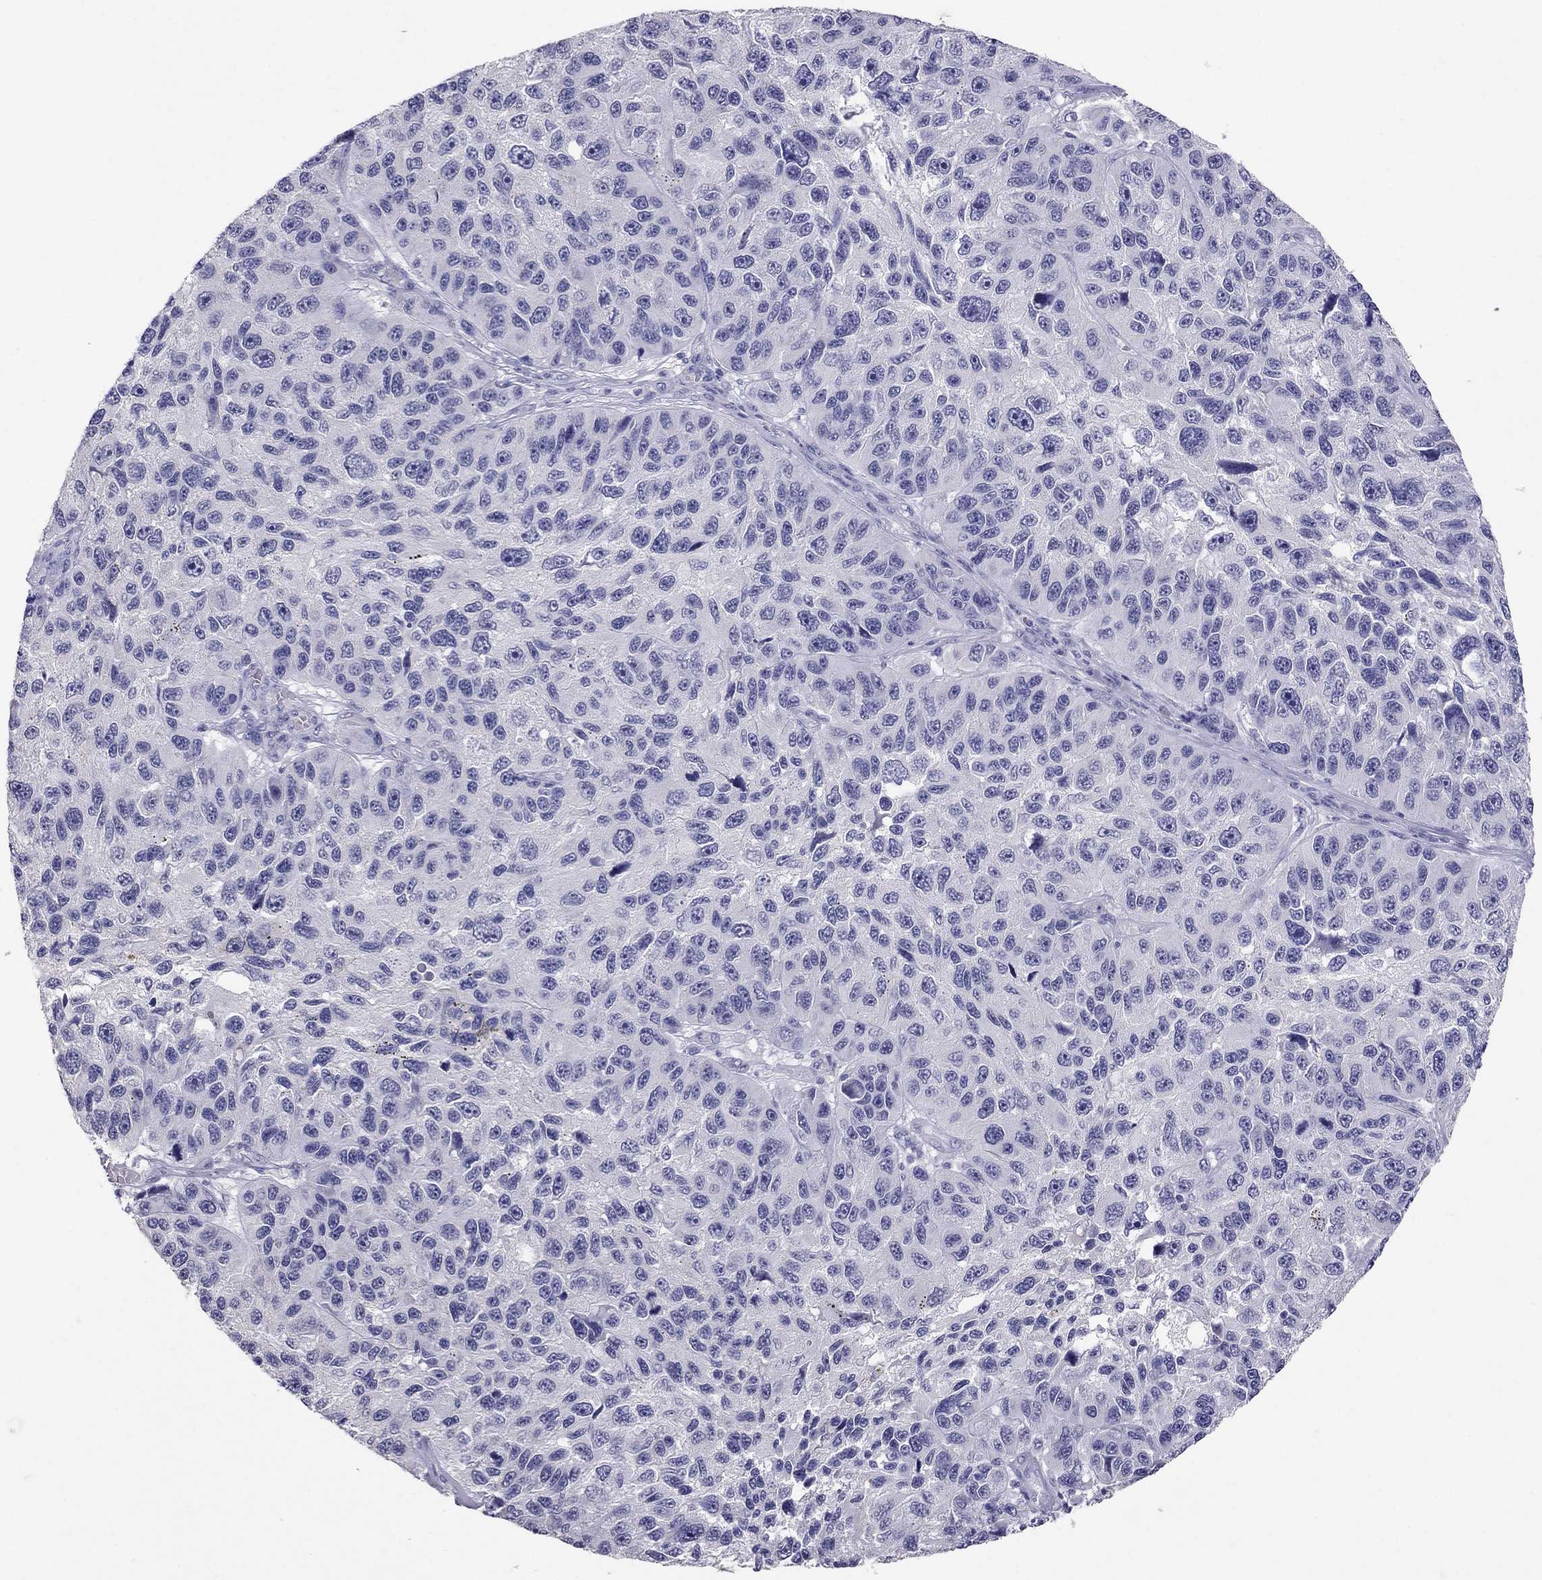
{"staining": {"intensity": "negative", "quantity": "none", "location": "none"}, "tissue": "melanoma", "cell_type": "Tumor cells", "image_type": "cancer", "snomed": [{"axis": "morphology", "description": "Malignant melanoma, NOS"}, {"axis": "topography", "description": "Skin"}], "caption": "This is an IHC histopathology image of human melanoma. There is no positivity in tumor cells.", "gene": "PSMB11", "patient": {"sex": "male", "age": 53}}